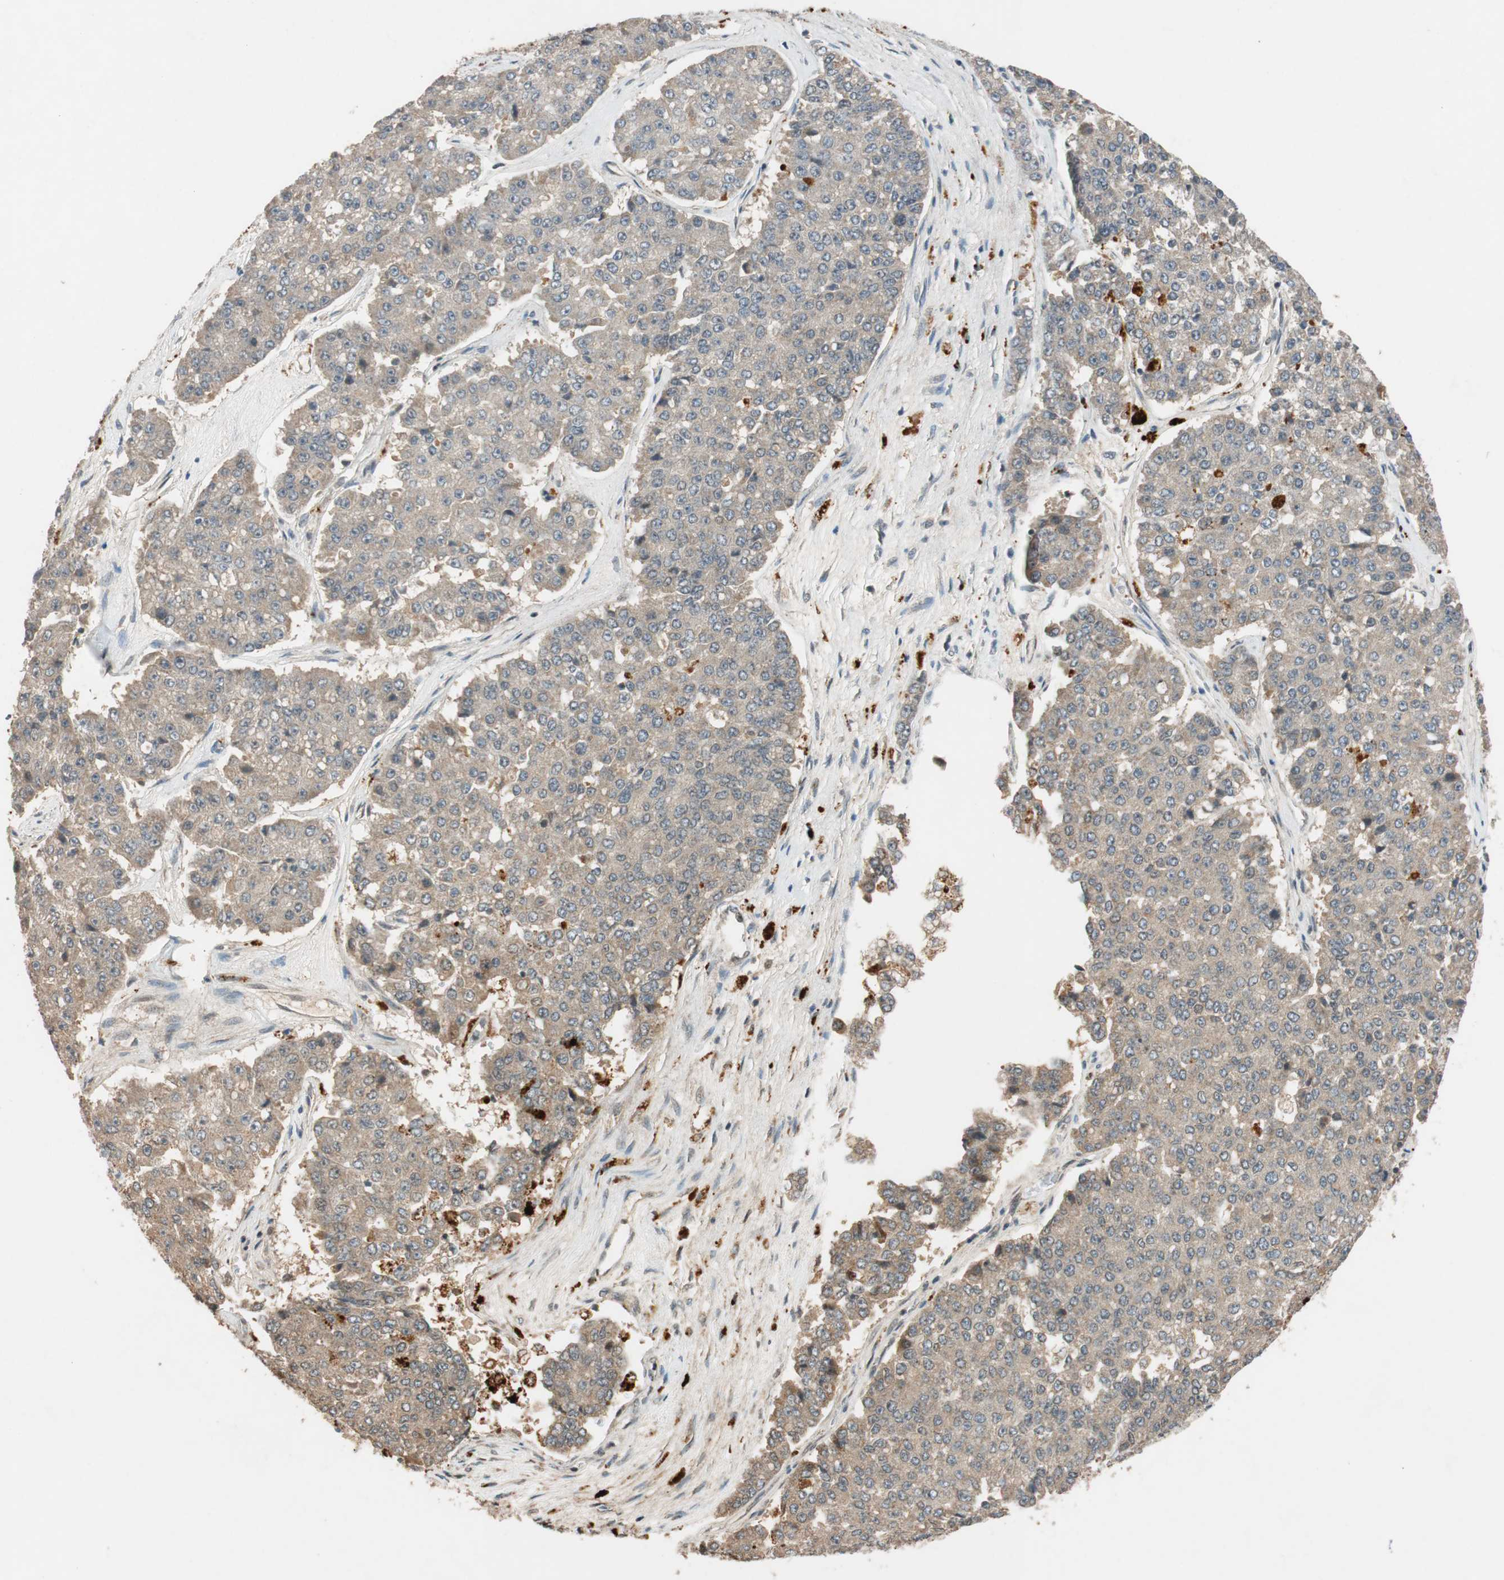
{"staining": {"intensity": "weak", "quantity": ">75%", "location": "cytoplasmic/membranous"}, "tissue": "pancreatic cancer", "cell_type": "Tumor cells", "image_type": "cancer", "snomed": [{"axis": "morphology", "description": "Adenocarcinoma, NOS"}, {"axis": "topography", "description": "Pancreas"}], "caption": "Weak cytoplasmic/membranous protein staining is present in approximately >75% of tumor cells in pancreatic cancer. The staining was performed using DAB, with brown indicating positive protein expression. Nuclei are stained blue with hematoxylin.", "gene": "GLB1", "patient": {"sex": "male", "age": 50}}